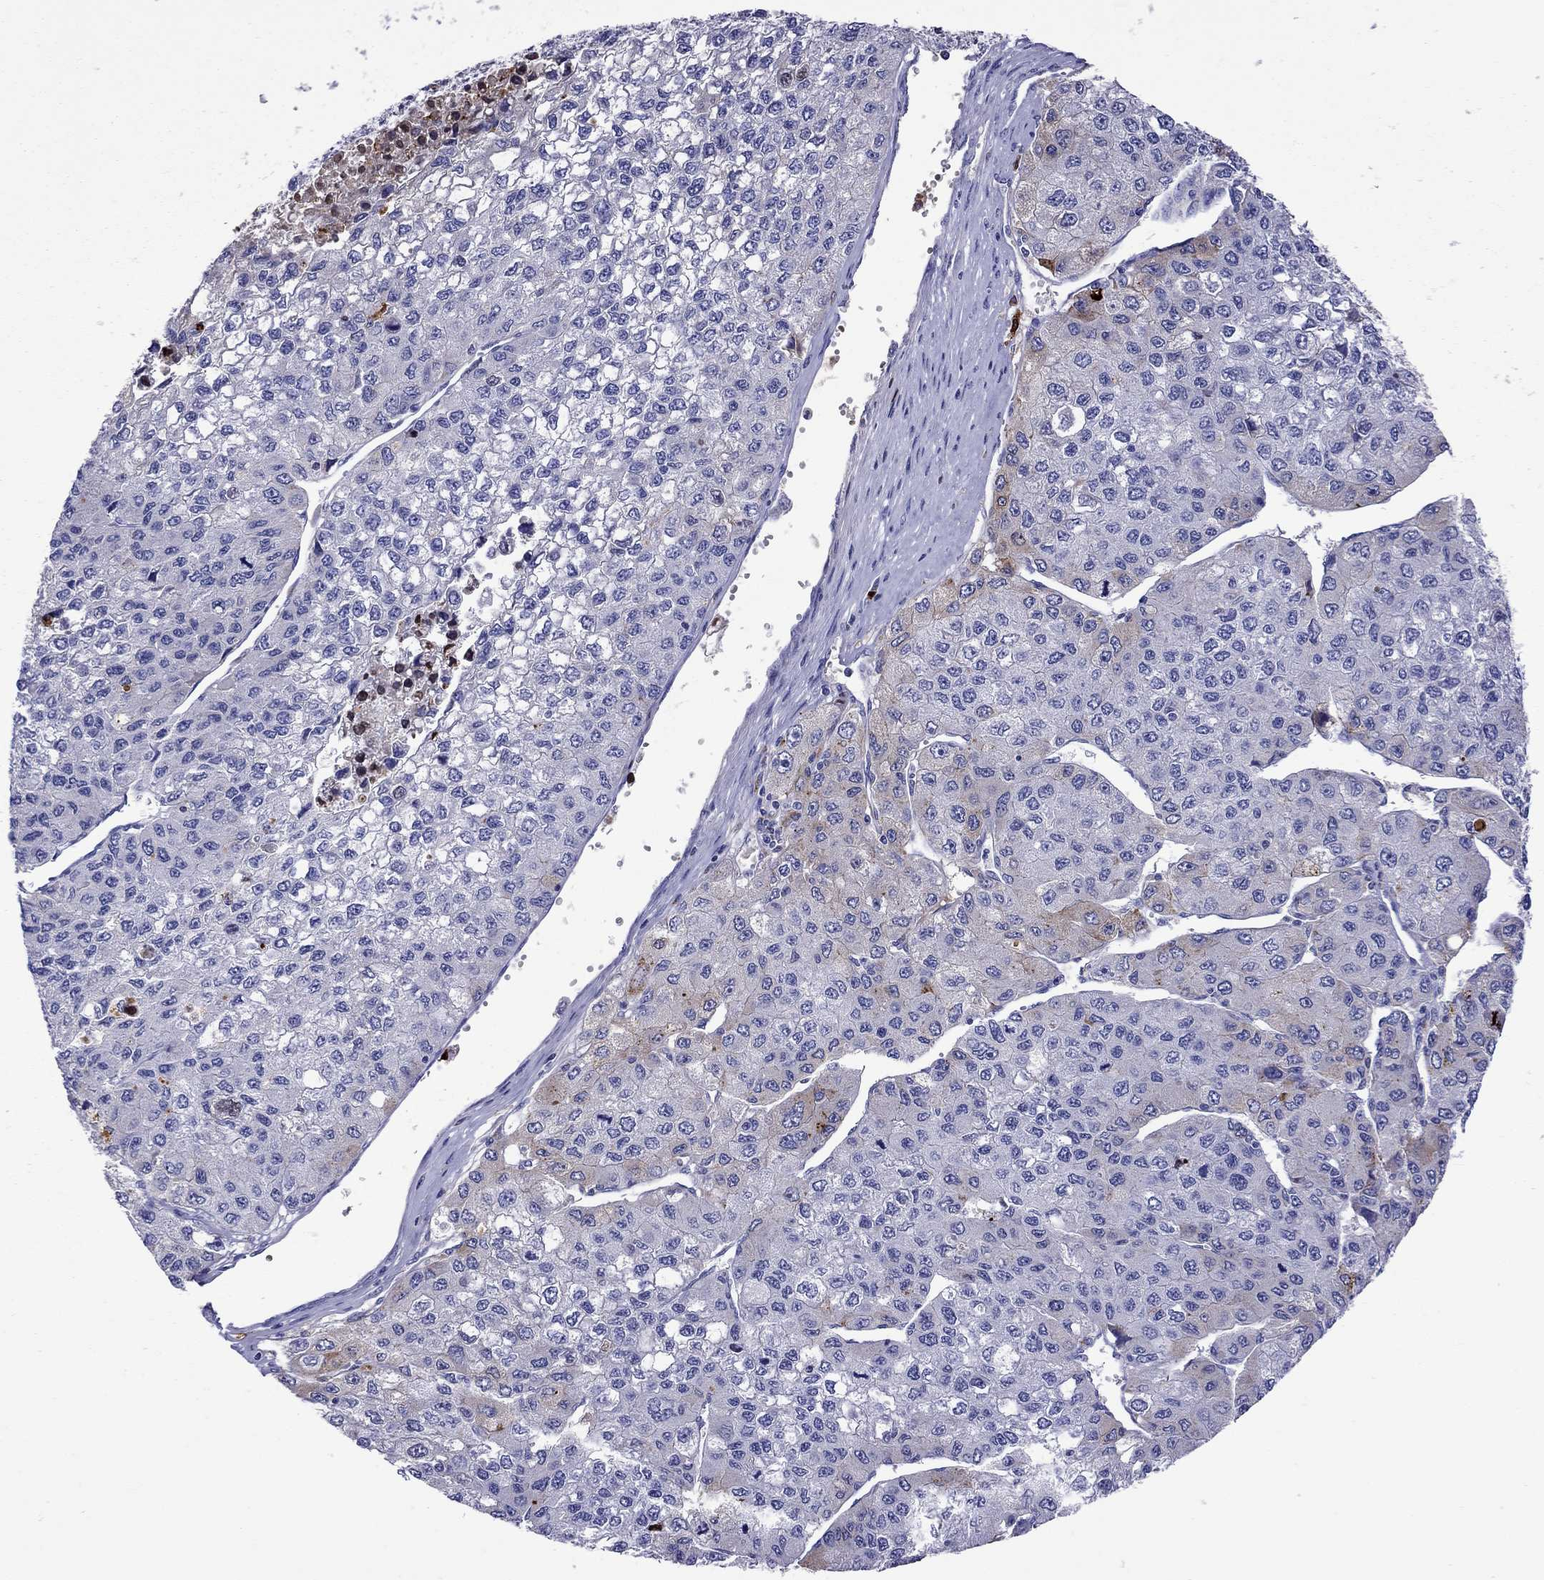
{"staining": {"intensity": "negative", "quantity": "none", "location": "none"}, "tissue": "liver cancer", "cell_type": "Tumor cells", "image_type": "cancer", "snomed": [{"axis": "morphology", "description": "Carcinoma, Hepatocellular, NOS"}, {"axis": "topography", "description": "Liver"}], "caption": "Immunohistochemistry (IHC) of liver cancer (hepatocellular carcinoma) shows no staining in tumor cells.", "gene": "SERPINA3", "patient": {"sex": "female", "age": 66}}